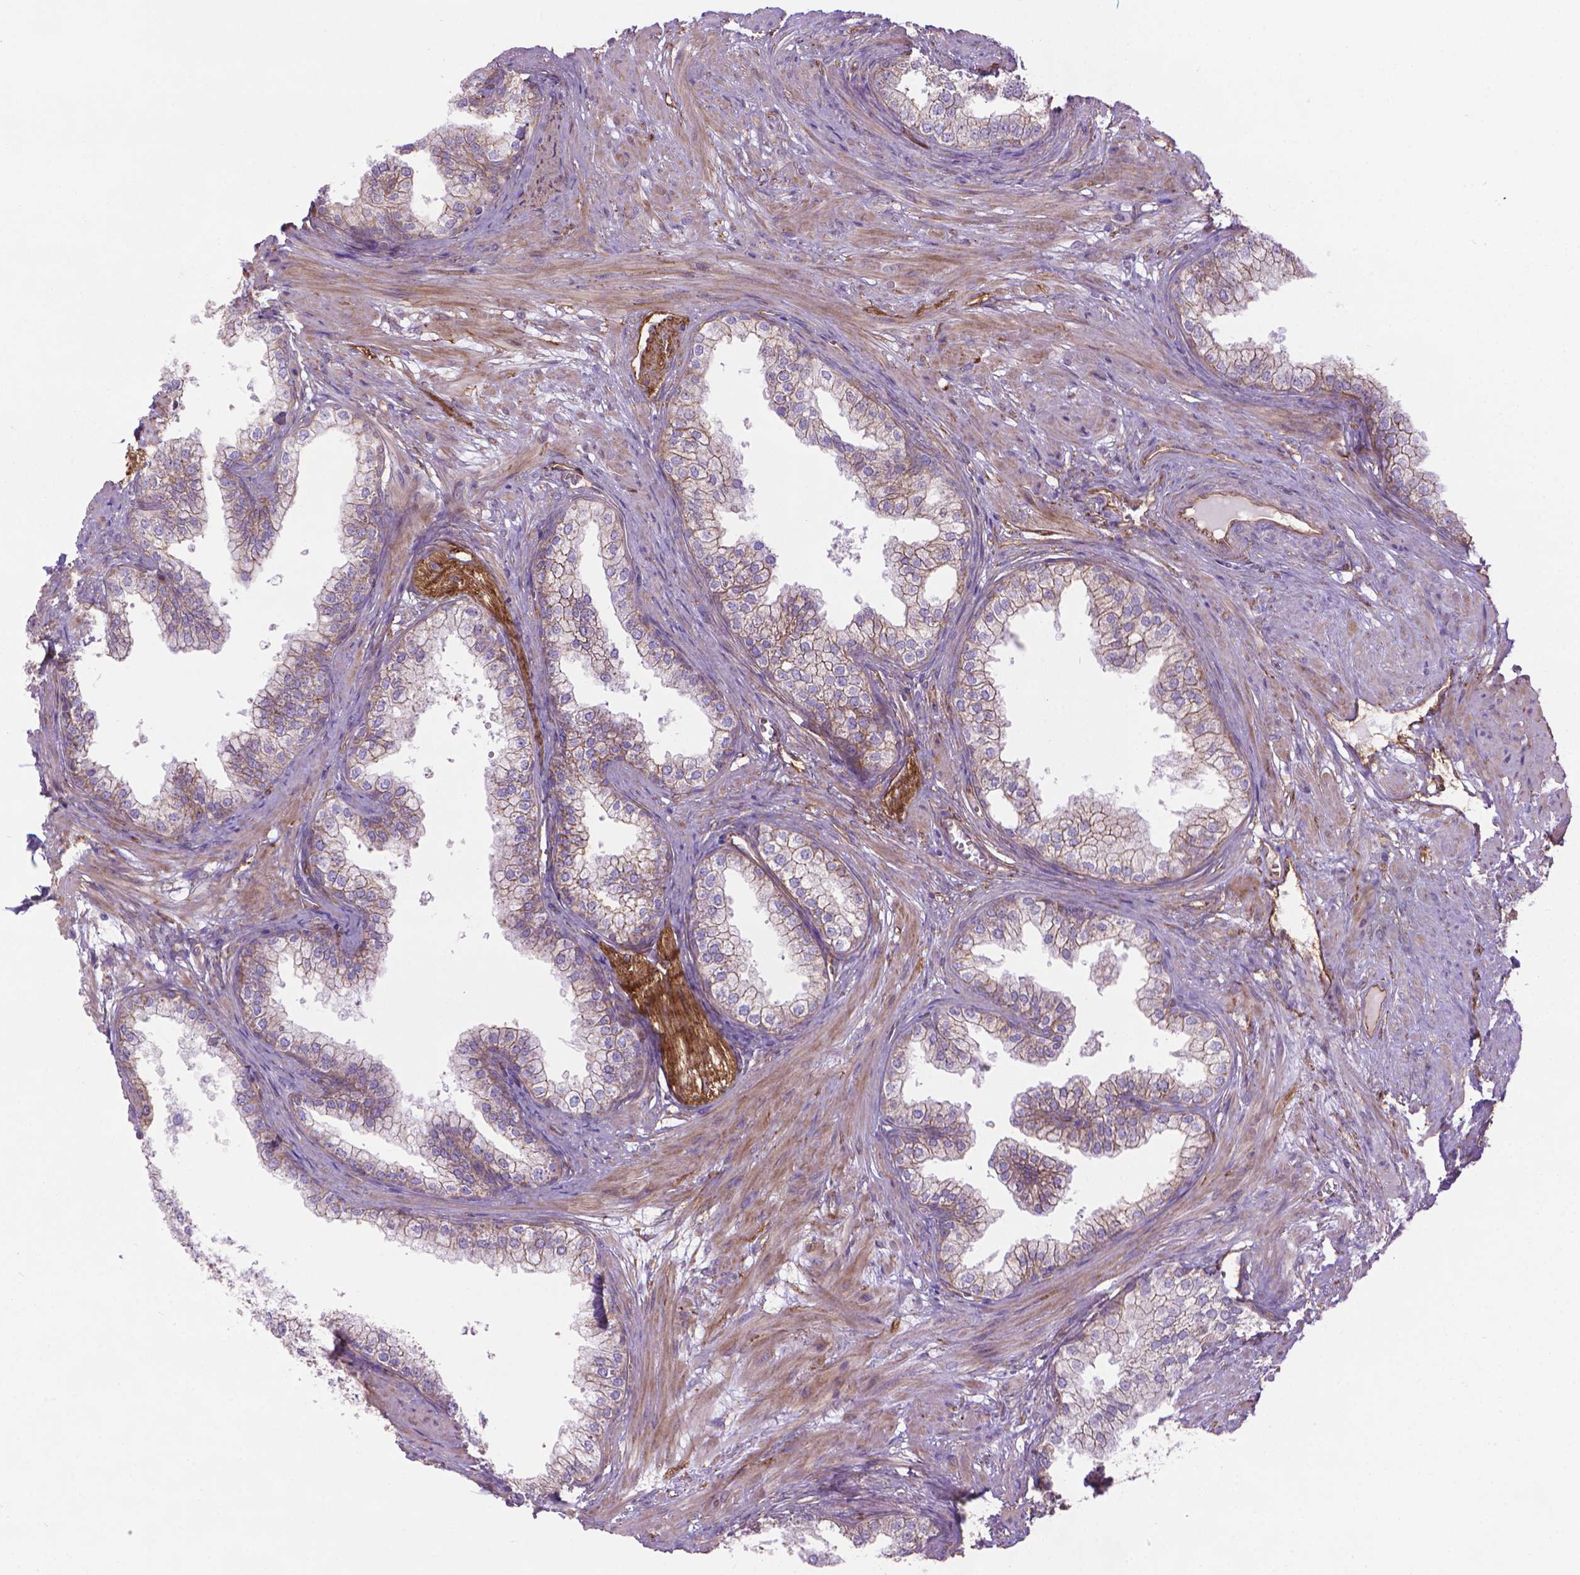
{"staining": {"intensity": "moderate", "quantity": "25%-75%", "location": "cytoplasmic/membranous"}, "tissue": "prostate", "cell_type": "Glandular cells", "image_type": "normal", "snomed": [{"axis": "morphology", "description": "Normal tissue, NOS"}, {"axis": "topography", "description": "Prostate"}], "caption": "This histopathology image reveals IHC staining of unremarkable prostate, with medium moderate cytoplasmic/membranous expression in approximately 25%-75% of glandular cells.", "gene": "TENT5A", "patient": {"sex": "male", "age": 79}}